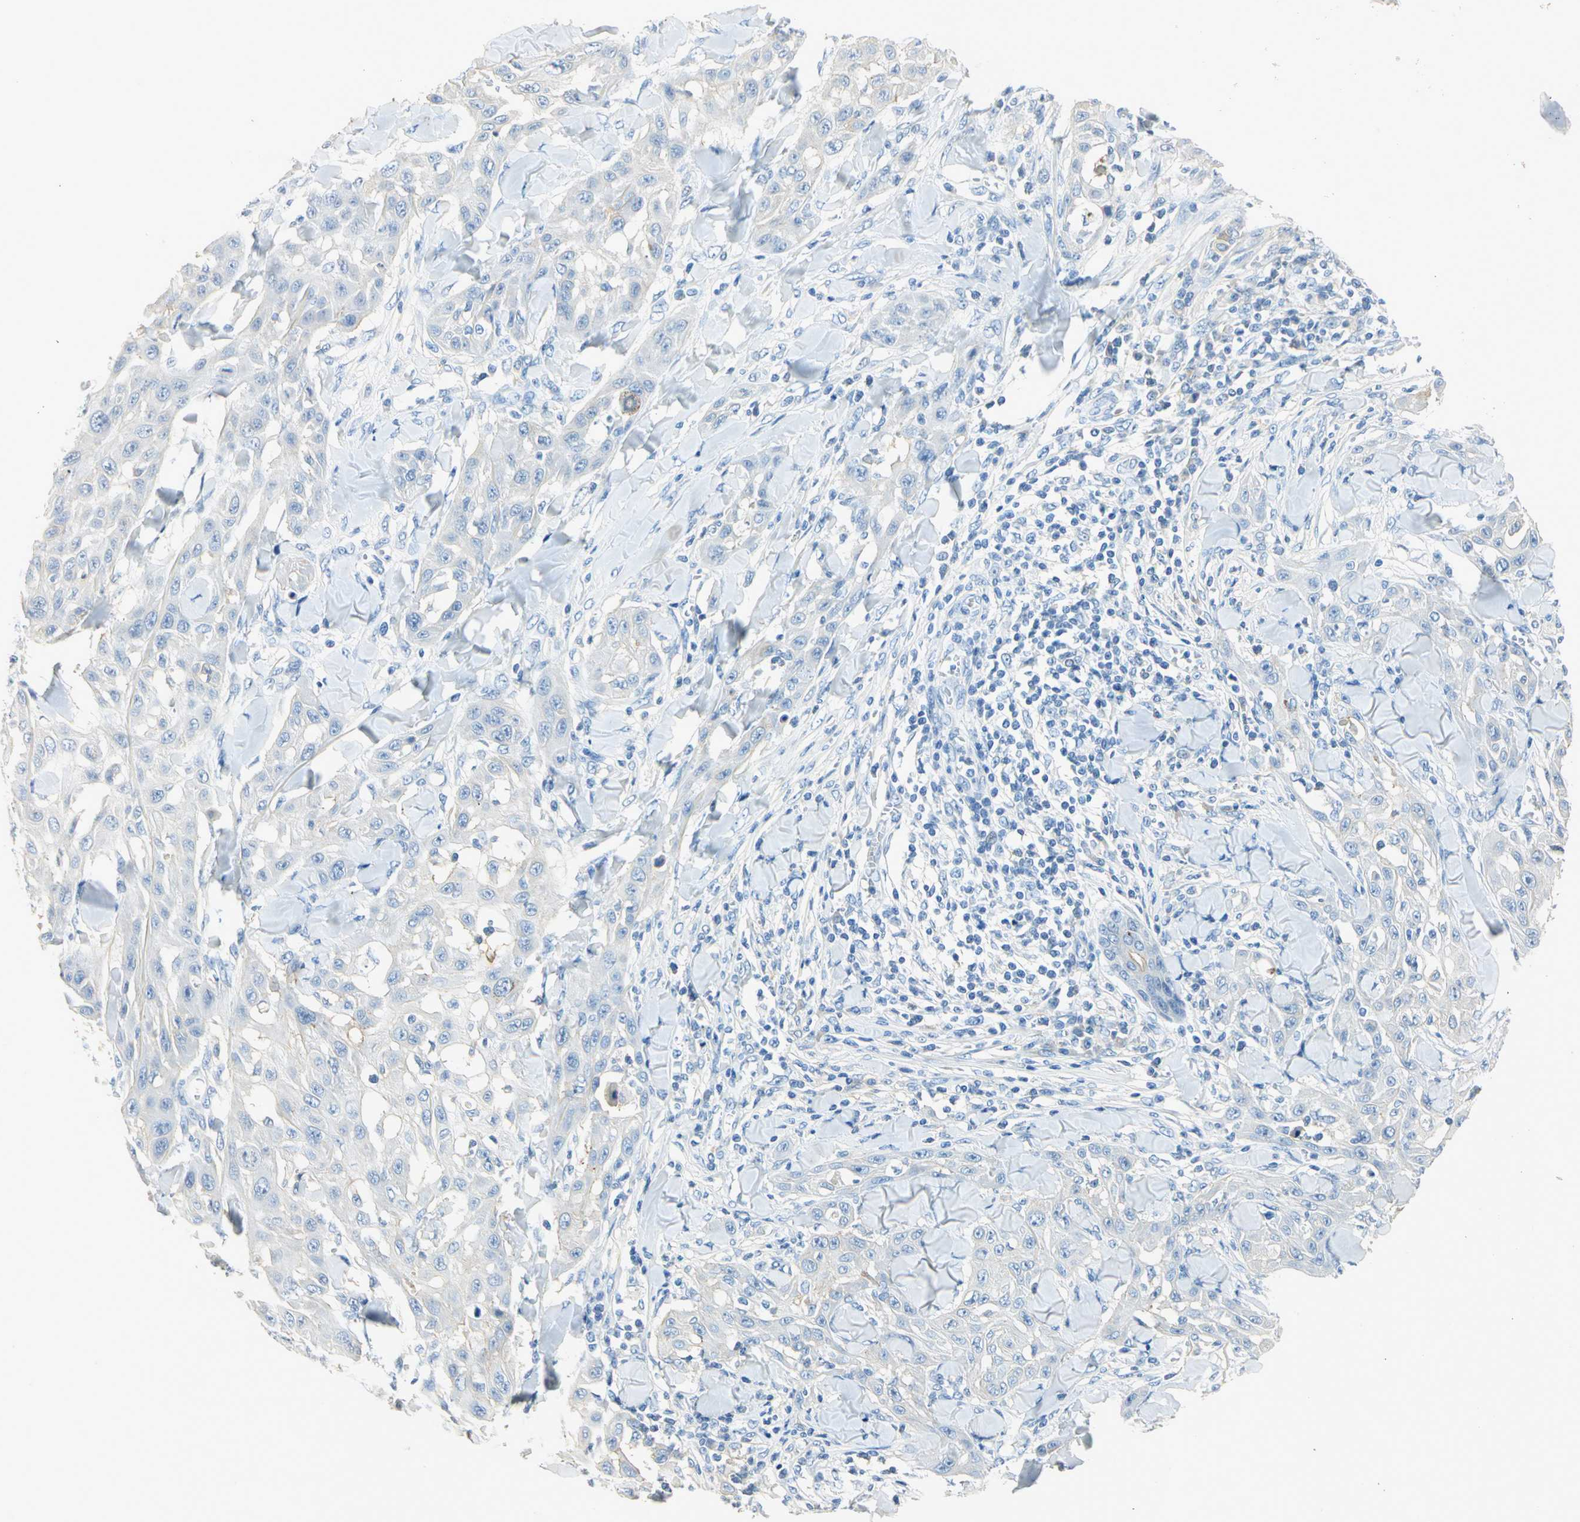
{"staining": {"intensity": "negative", "quantity": "none", "location": "none"}, "tissue": "skin cancer", "cell_type": "Tumor cells", "image_type": "cancer", "snomed": [{"axis": "morphology", "description": "Squamous cell carcinoma, NOS"}, {"axis": "topography", "description": "Skin"}], "caption": "This is an immunohistochemistry photomicrograph of skin cancer. There is no staining in tumor cells.", "gene": "ANXA4", "patient": {"sex": "male", "age": 24}}